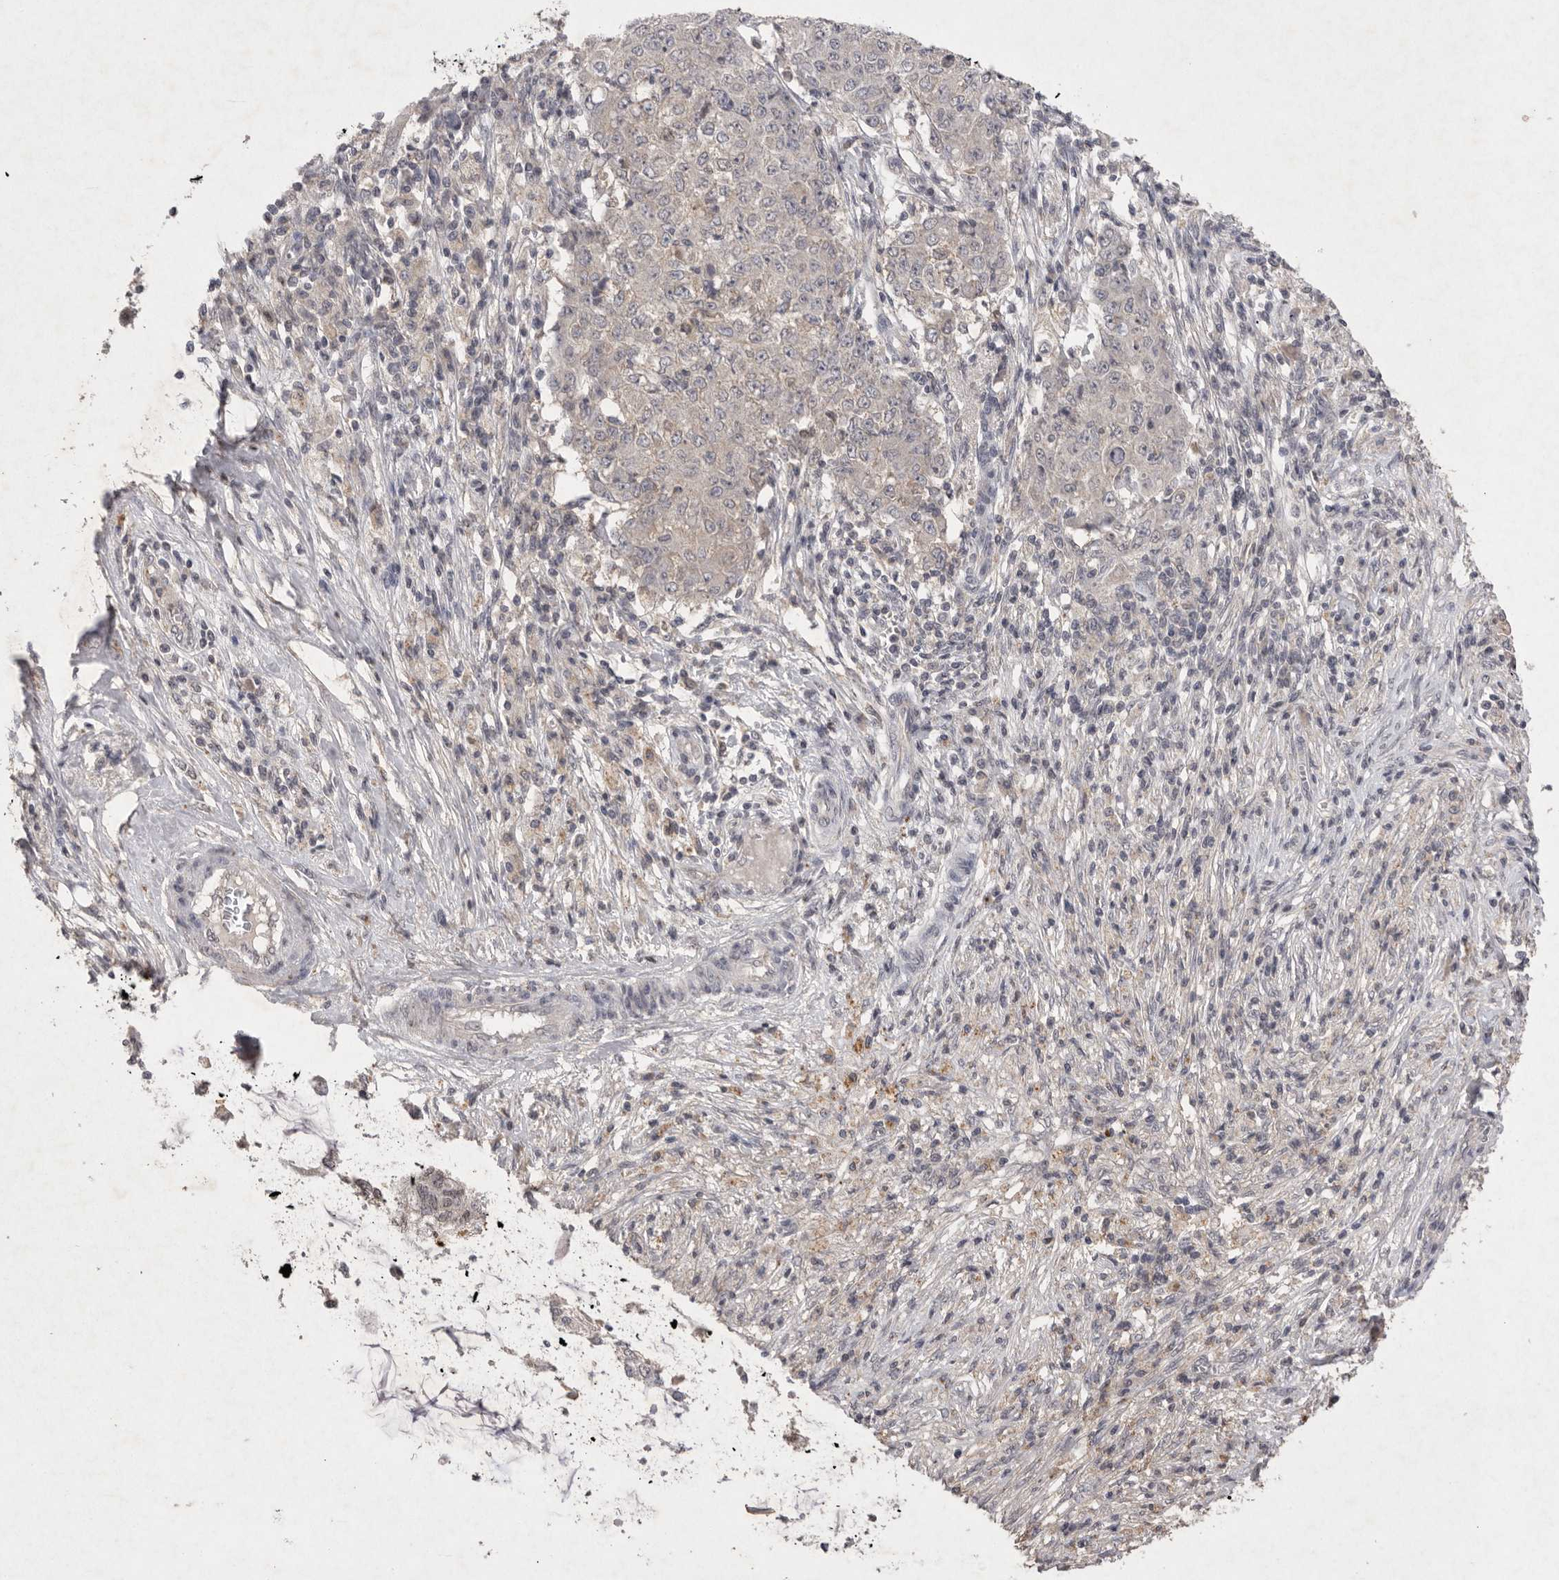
{"staining": {"intensity": "negative", "quantity": "none", "location": "none"}, "tissue": "ovarian cancer", "cell_type": "Tumor cells", "image_type": "cancer", "snomed": [{"axis": "morphology", "description": "Carcinoma, endometroid"}, {"axis": "topography", "description": "Ovary"}], "caption": "High magnification brightfield microscopy of ovarian endometroid carcinoma stained with DAB (3,3'-diaminobenzidine) (brown) and counterstained with hematoxylin (blue): tumor cells show no significant positivity.", "gene": "APLNR", "patient": {"sex": "female", "age": 51}}